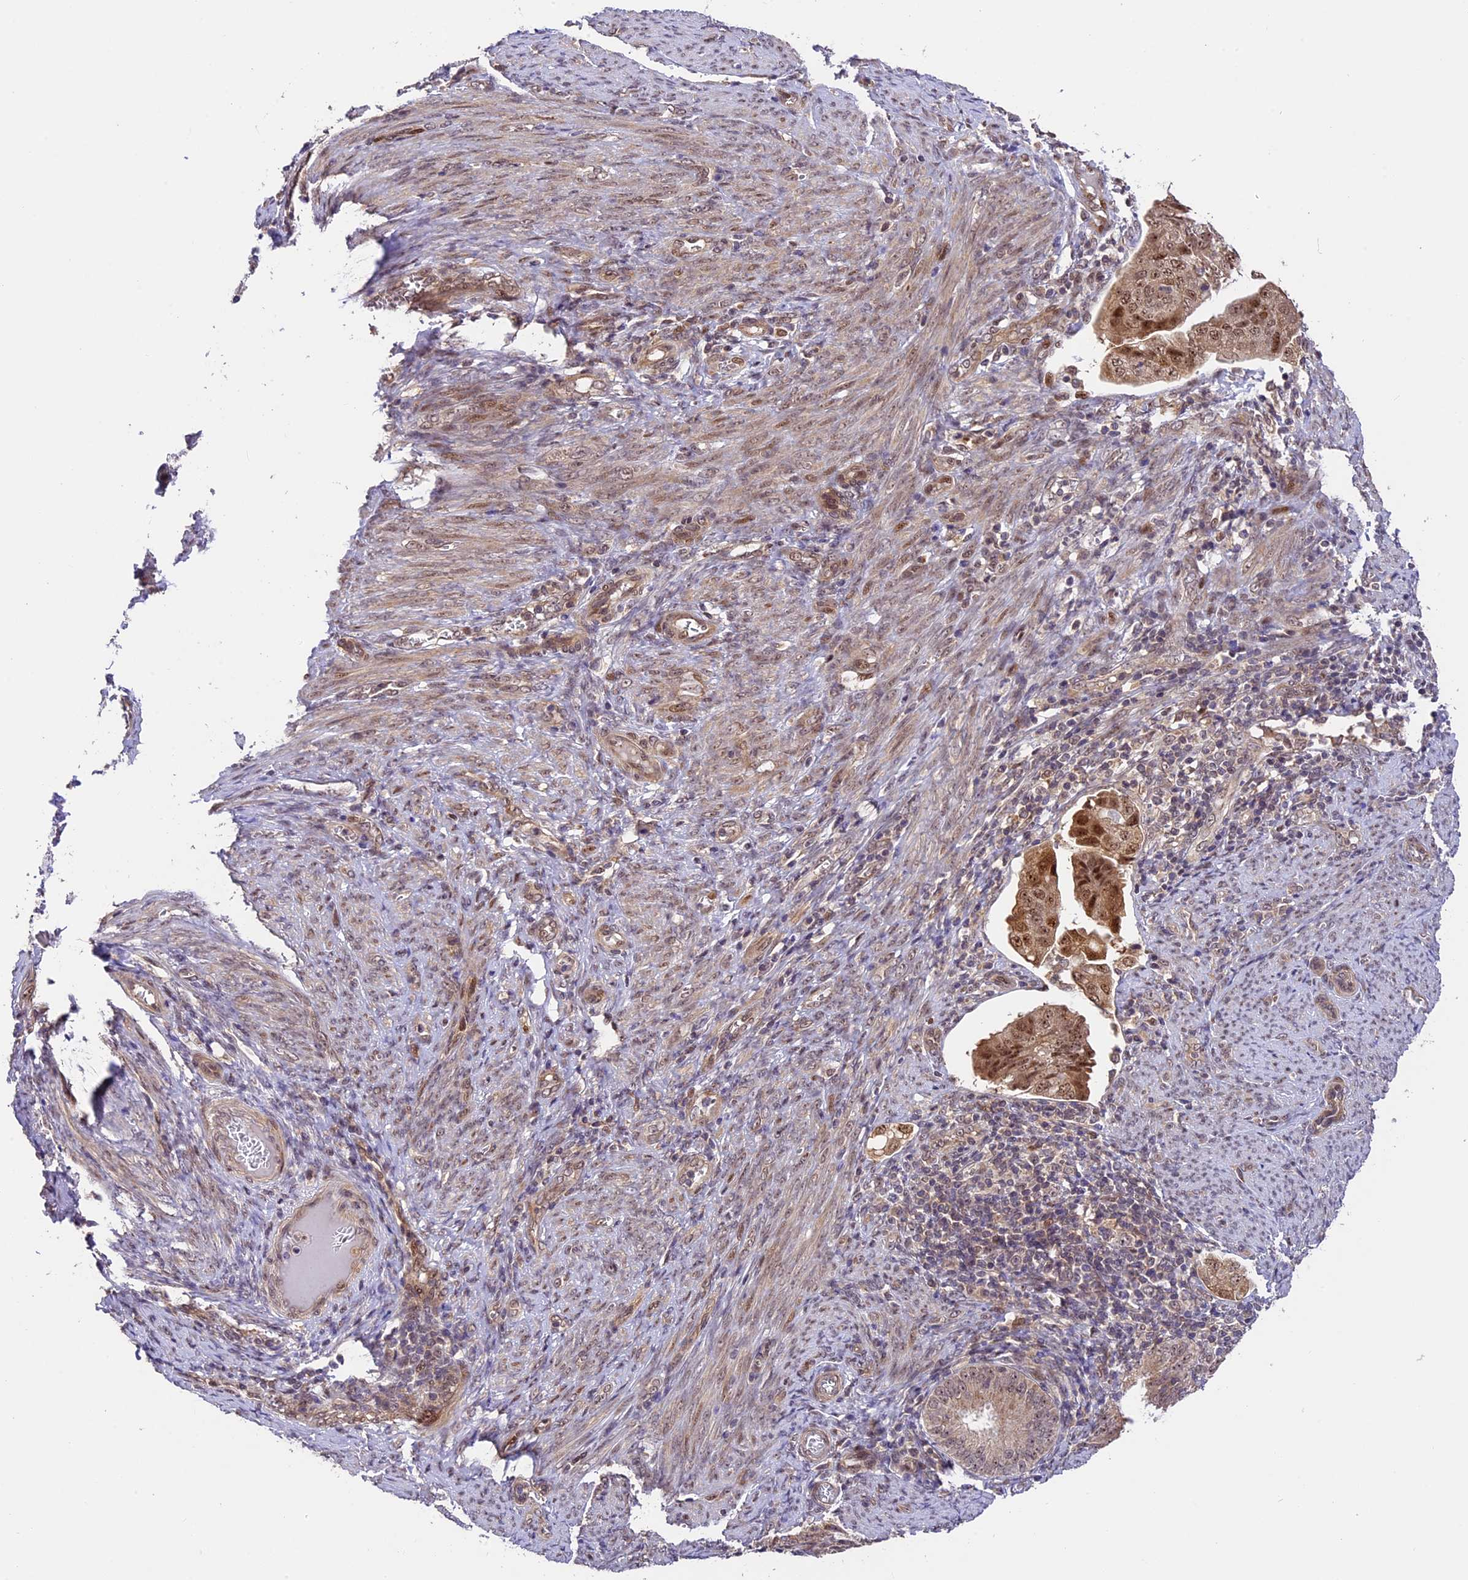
{"staining": {"intensity": "moderate", "quantity": ">75%", "location": "cytoplasmic/membranous,nuclear"}, "tissue": "endometrial cancer", "cell_type": "Tumor cells", "image_type": "cancer", "snomed": [{"axis": "morphology", "description": "Adenocarcinoma, NOS"}, {"axis": "topography", "description": "Endometrium"}], "caption": "Tumor cells show moderate cytoplasmic/membranous and nuclear positivity in about >75% of cells in endometrial adenocarcinoma.", "gene": "ZAR1L", "patient": {"sex": "female", "age": 51}}